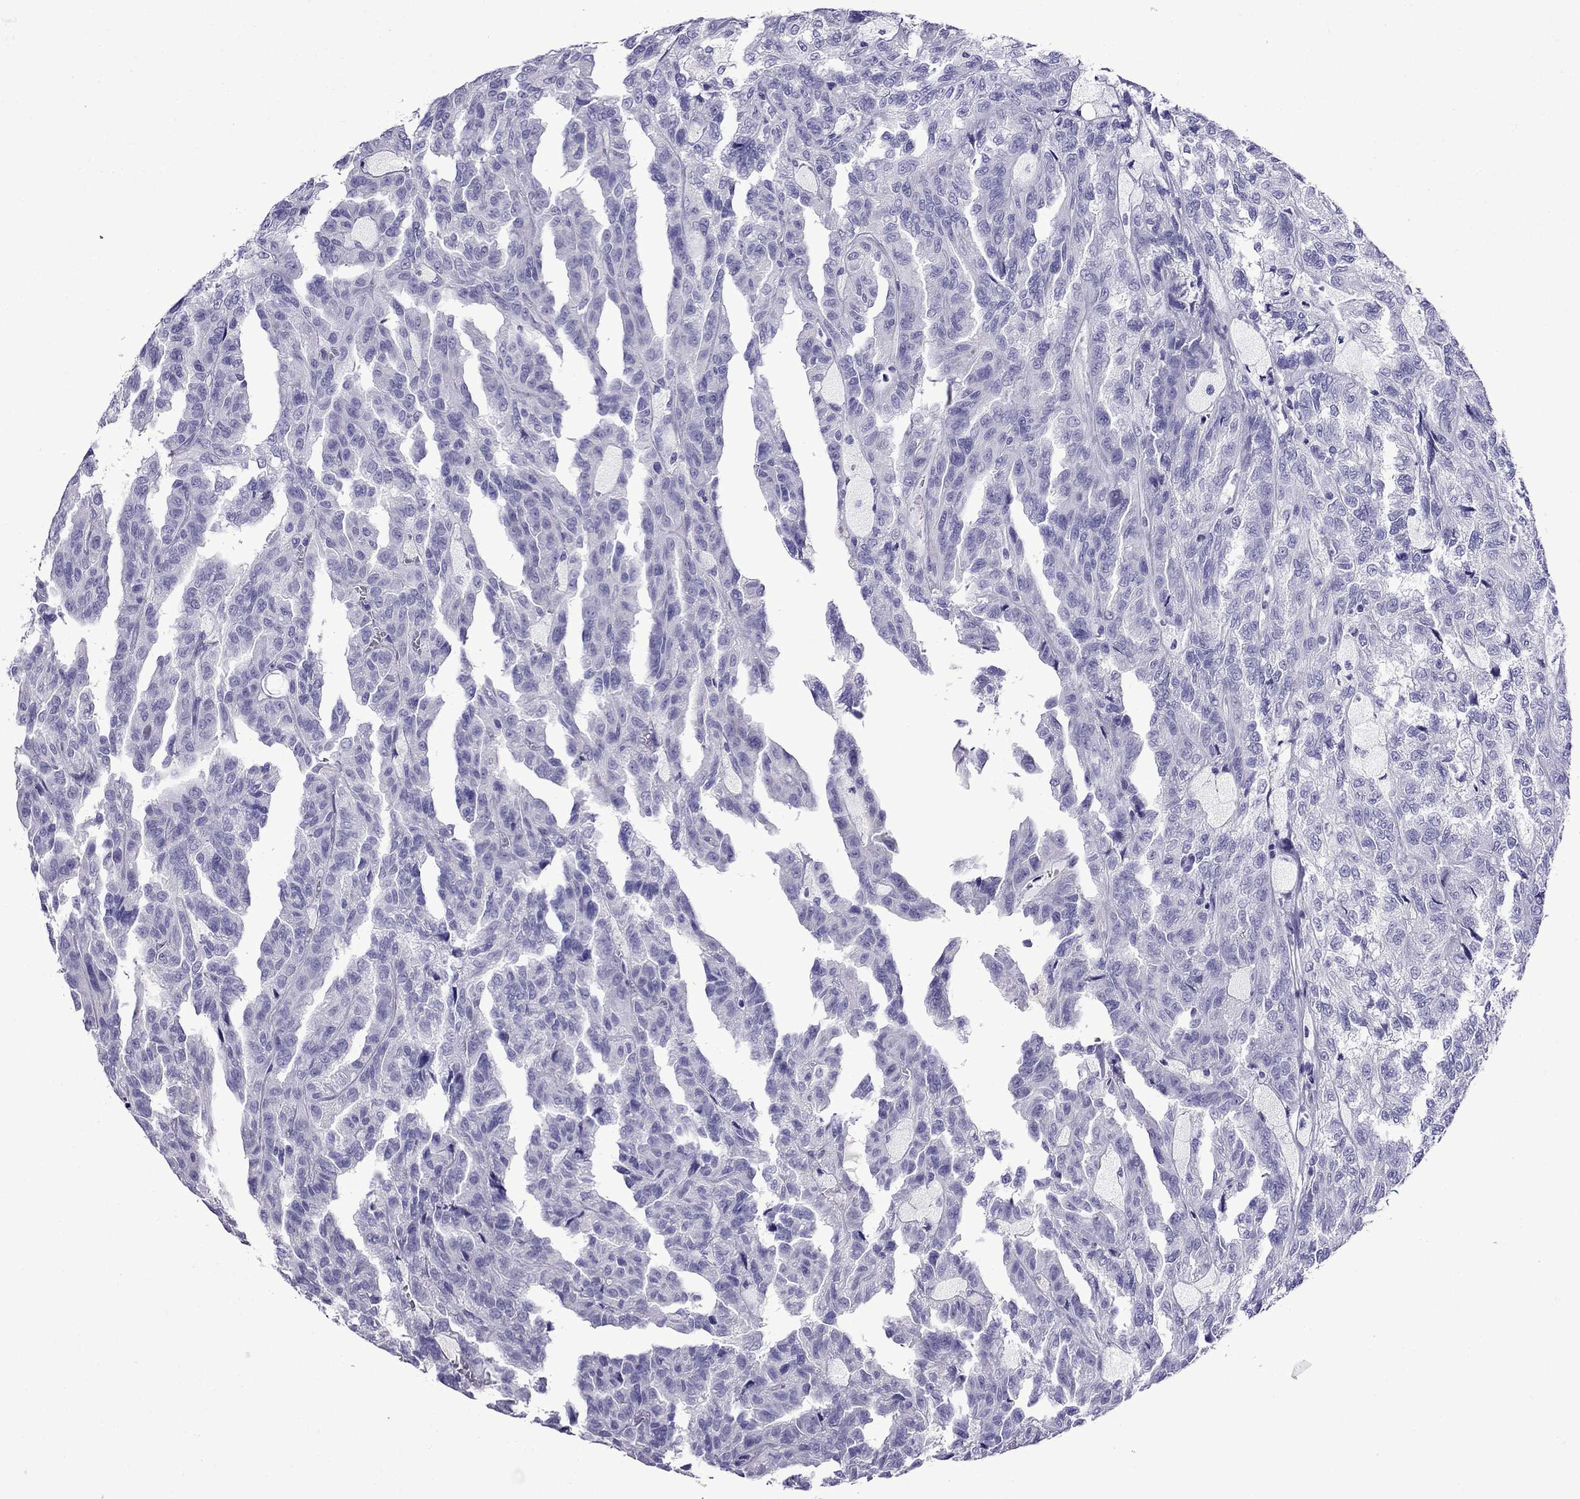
{"staining": {"intensity": "negative", "quantity": "none", "location": "none"}, "tissue": "renal cancer", "cell_type": "Tumor cells", "image_type": "cancer", "snomed": [{"axis": "morphology", "description": "Adenocarcinoma, NOS"}, {"axis": "topography", "description": "Kidney"}], "caption": "A photomicrograph of human renal adenocarcinoma is negative for staining in tumor cells. The staining was performed using DAB to visualize the protein expression in brown, while the nuclei were stained in blue with hematoxylin (Magnification: 20x).", "gene": "CRYBA1", "patient": {"sex": "male", "age": 79}}